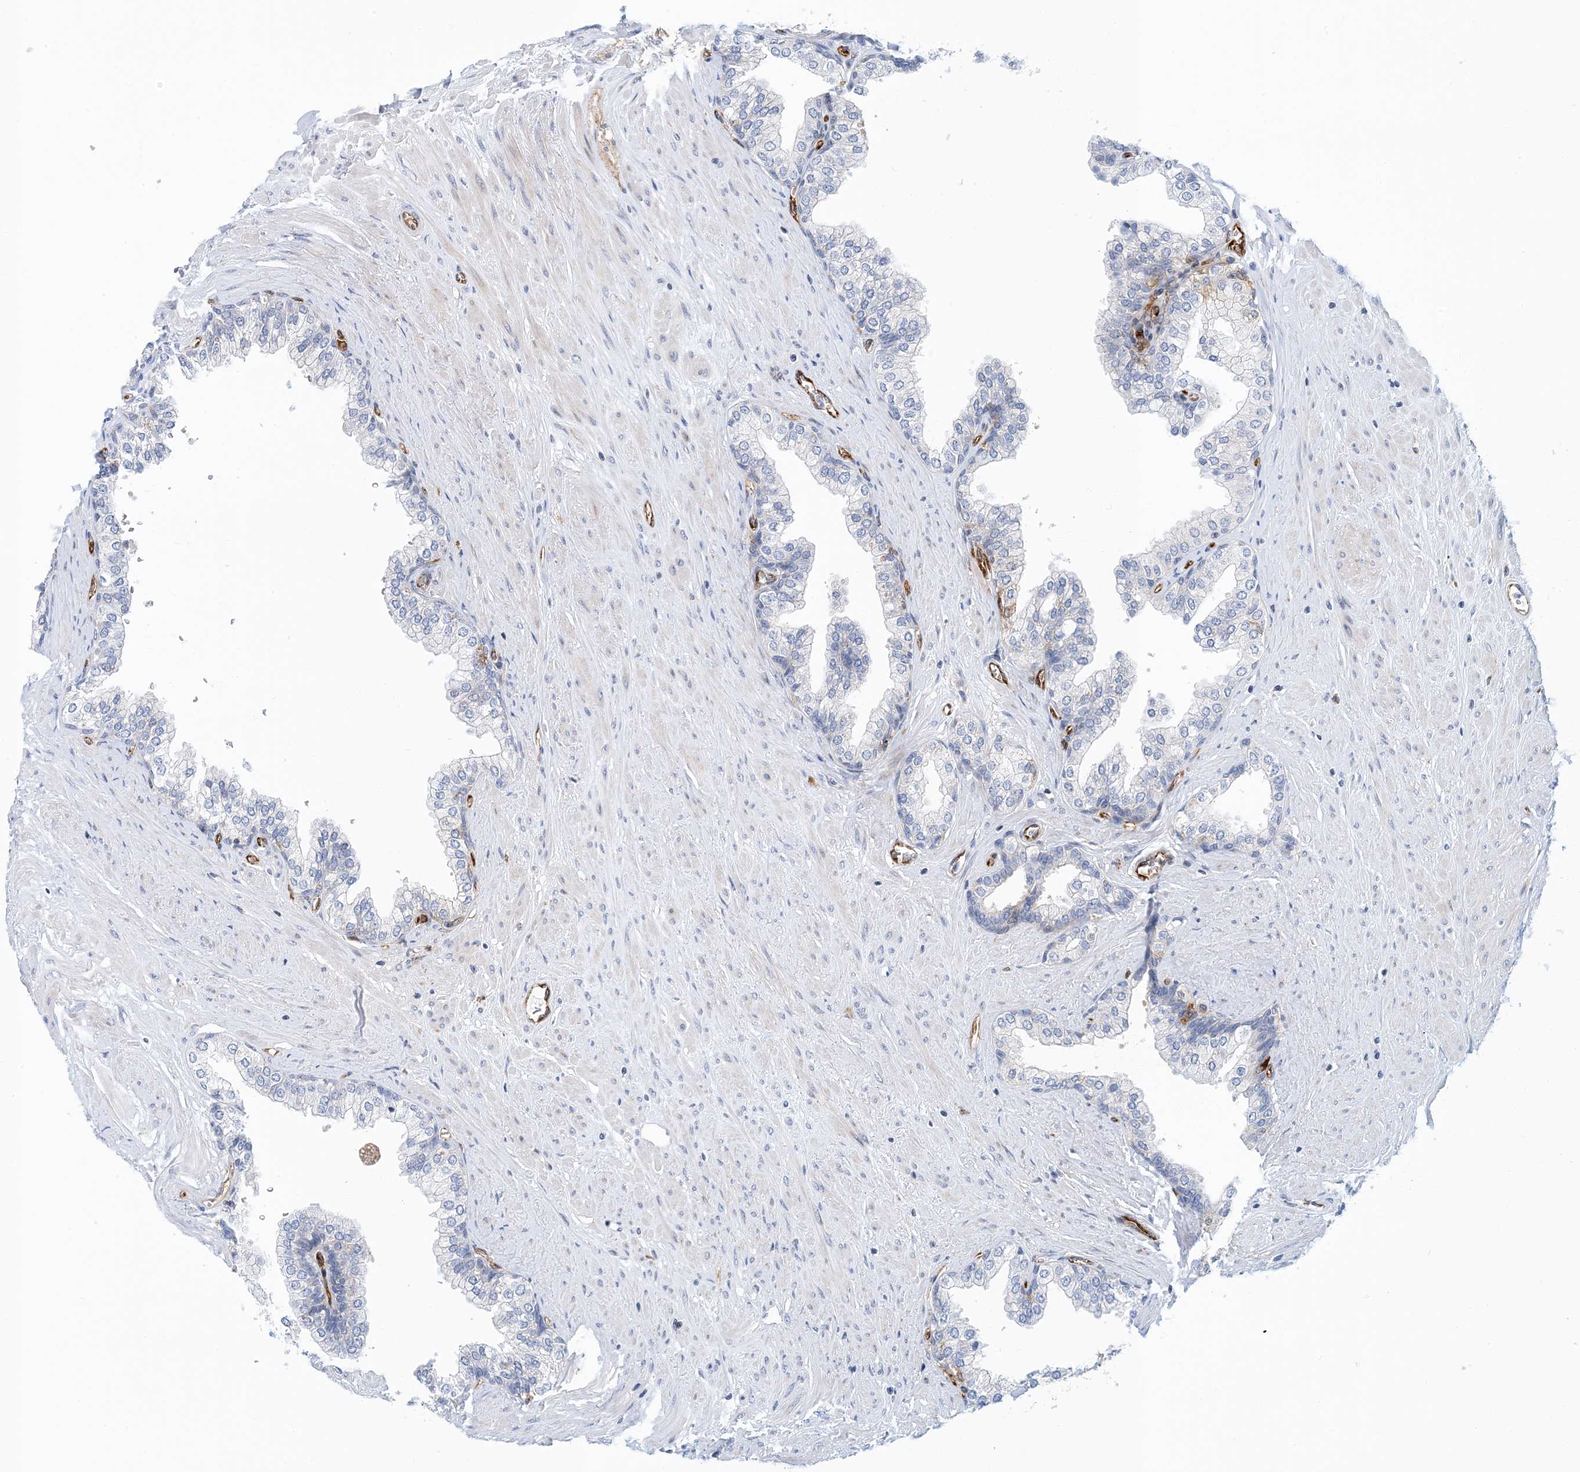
{"staining": {"intensity": "moderate", "quantity": "<25%", "location": "cytoplasmic/membranous"}, "tissue": "prostate", "cell_type": "Glandular cells", "image_type": "normal", "snomed": [{"axis": "morphology", "description": "Normal tissue, NOS"}, {"axis": "morphology", "description": "Urothelial carcinoma, Low grade"}, {"axis": "topography", "description": "Urinary bladder"}, {"axis": "topography", "description": "Prostate"}], "caption": "Moderate cytoplasmic/membranous staining for a protein is seen in approximately <25% of glandular cells of benign prostate using IHC.", "gene": "PCDHA2", "patient": {"sex": "male", "age": 60}}